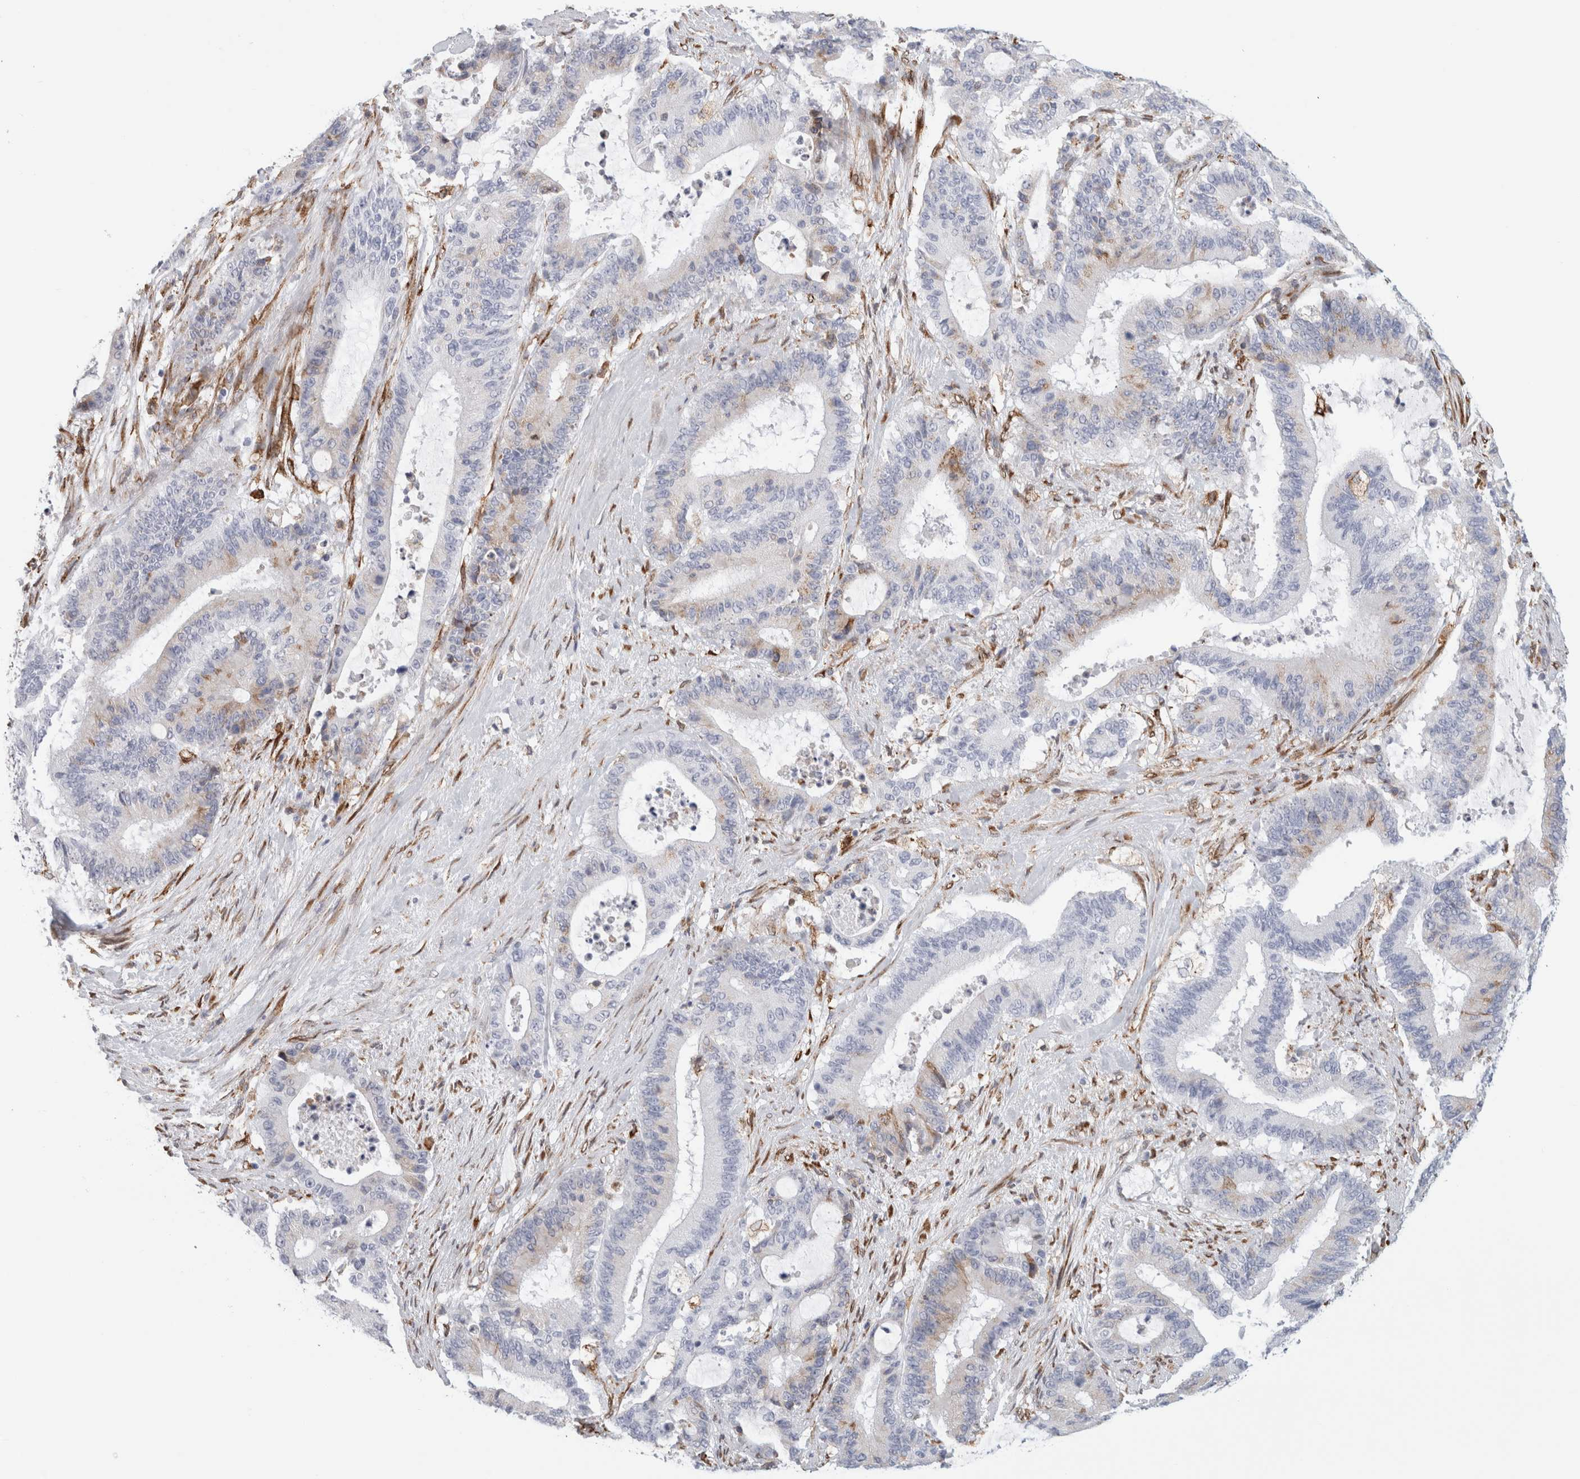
{"staining": {"intensity": "weak", "quantity": "<25%", "location": "cytoplasmic/membranous"}, "tissue": "liver cancer", "cell_type": "Tumor cells", "image_type": "cancer", "snomed": [{"axis": "morphology", "description": "Cholangiocarcinoma"}, {"axis": "topography", "description": "Liver"}], "caption": "Immunohistochemical staining of liver cancer demonstrates no significant staining in tumor cells.", "gene": "MCFD2", "patient": {"sex": "female", "age": 73}}